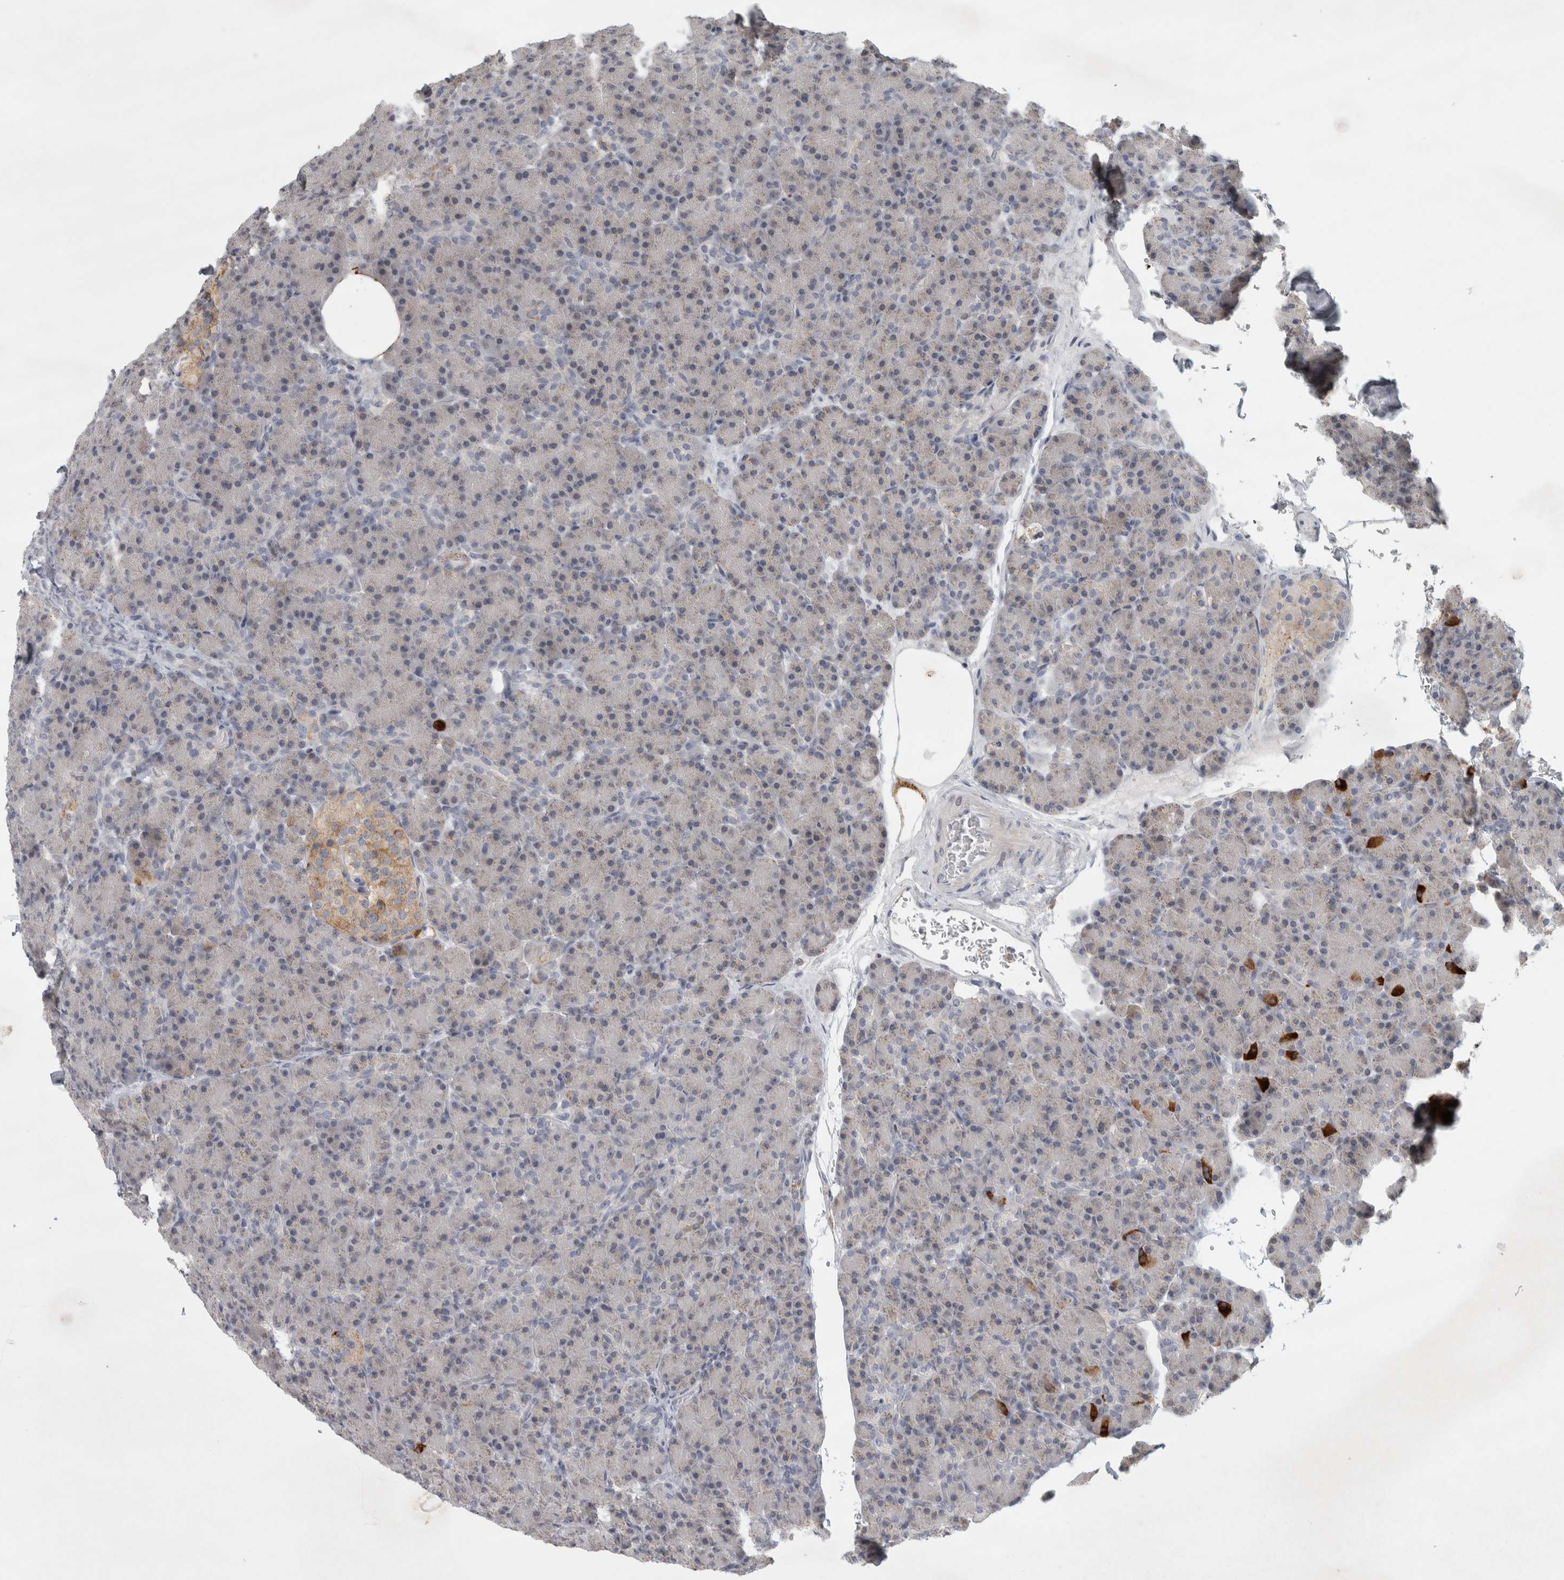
{"staining": {"intensity": "negative", "quantity": "none", "location": "none"}, "tissue": "pancreas", "cell_type": "Exocrine glandular cells", "image_type": "normal", "snomed": [{"axis": "morphology", "description": "Normal tissue, NOS"}, {"axis": "topography", "description": "Pancreas"}], "caption": "This image is of unremarkable pancreas stained with immunohistochemistry (IHC) to label a protein in brown with the nuclei are counter-stained blue. There is no positivity in exocrine glandular cells.", "gene": "PTPRN2", "patient": {"sex": "female", "age": 43}}